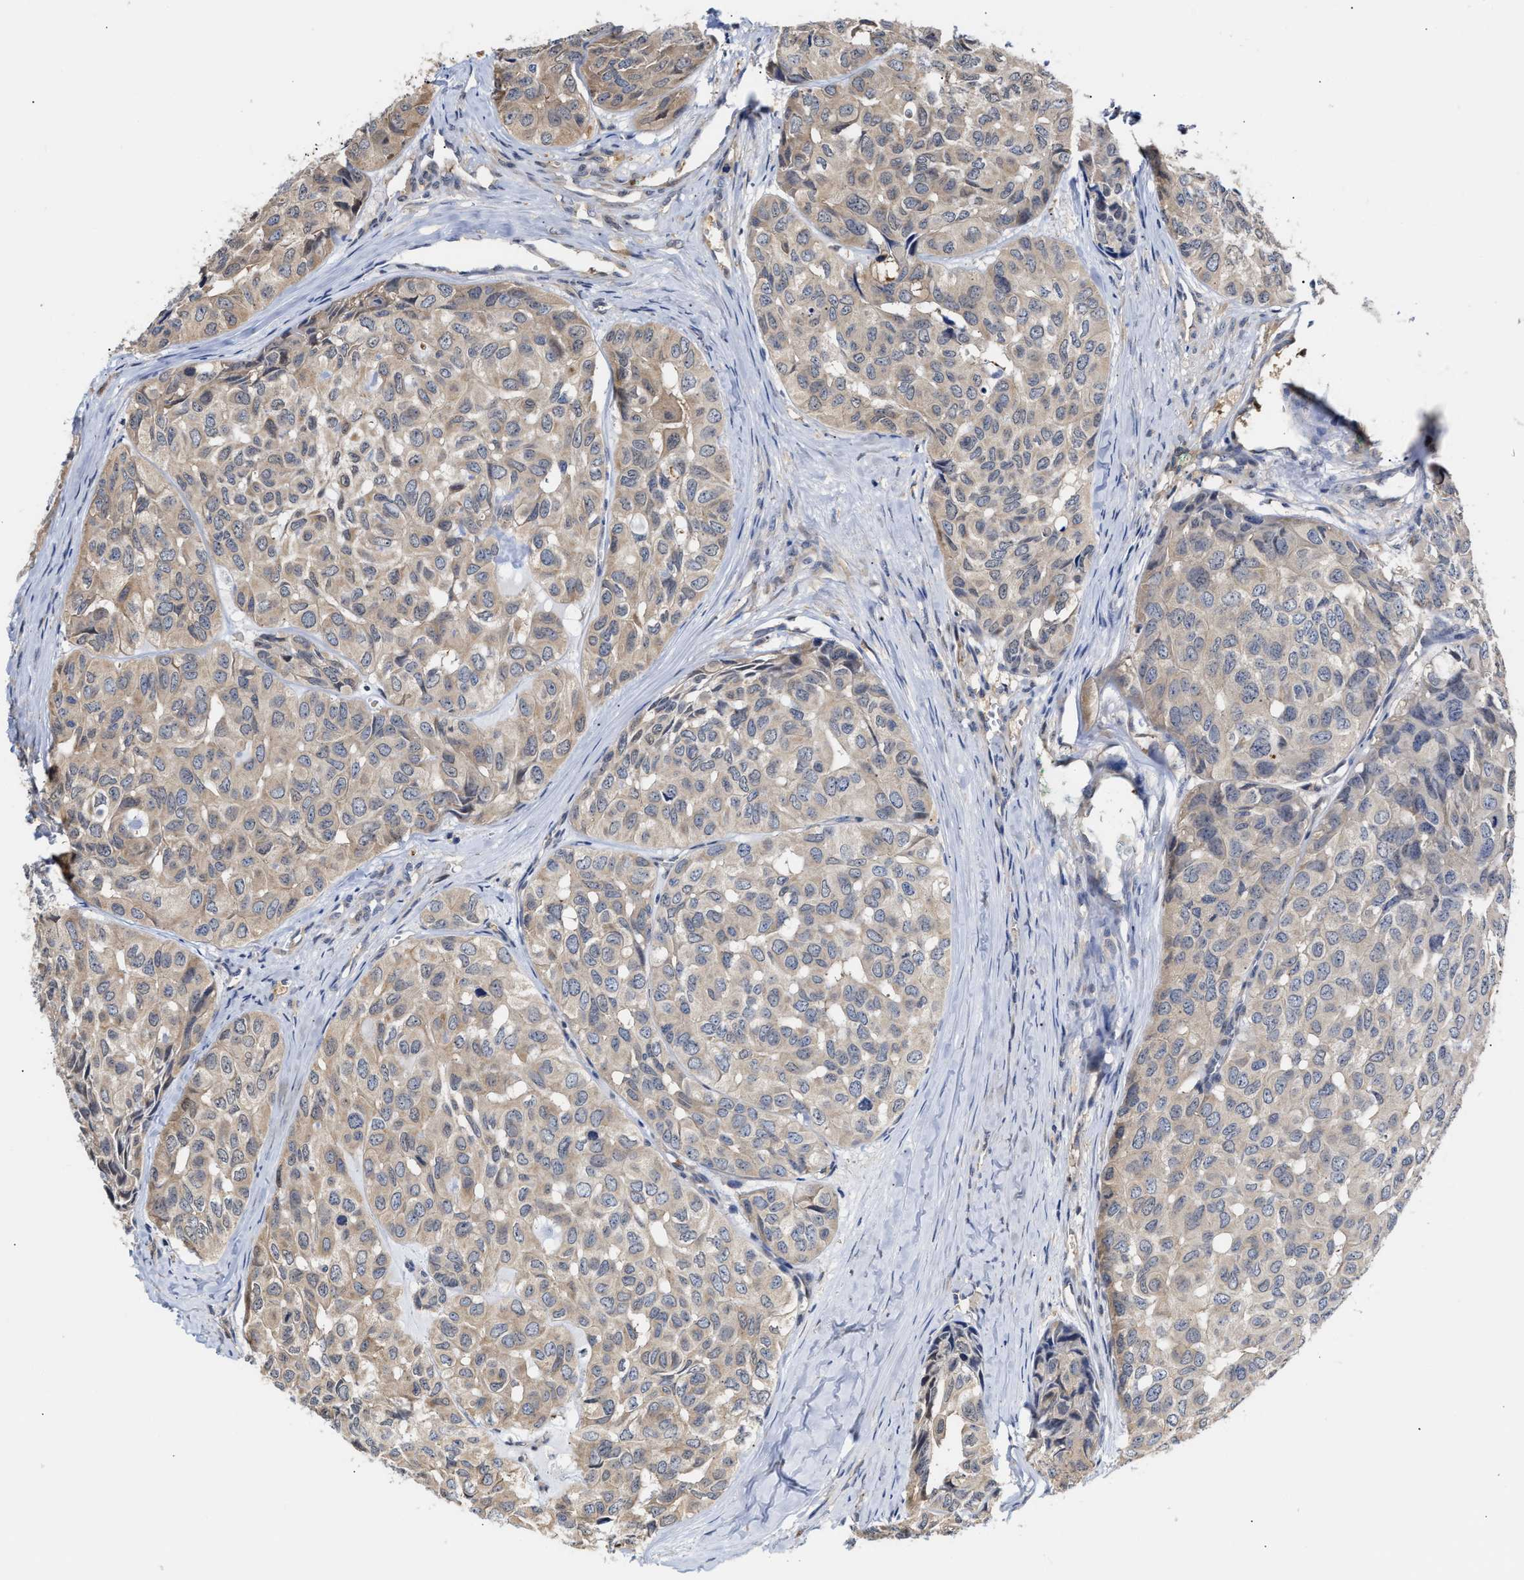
{"staining": {"intensity": "weak", "quantity": "25%-75%", "location": "cytoplasmic/membranous"}, "tissue": "head and neck cancer", "cell_type": "Tumor cells", "image_type": "cancer", "snomed": [{"axis": "morphology", "description": "Adenocarcinoma, NOS"}, {"axis": "topography", "description": "Salivary gland, NOS"}, {"axis": "topography", "description": "Head-Neck"}], "caption": "High-magnification brightfield microscopy of head and neck cancer (adenocarcinoma) stained with DAB (brown) and counterstained with hematoxylin (blue). tumor cells exhibit weak cytoplasmic/membranous expression is identified in about25%-75% of cells. (DAB (3,3'-diaminobenzidine) IHC with brightfield microscopy, high magnification).", "gene": "KLHDC1", "patient": {"sex": "female", "age": 76}}